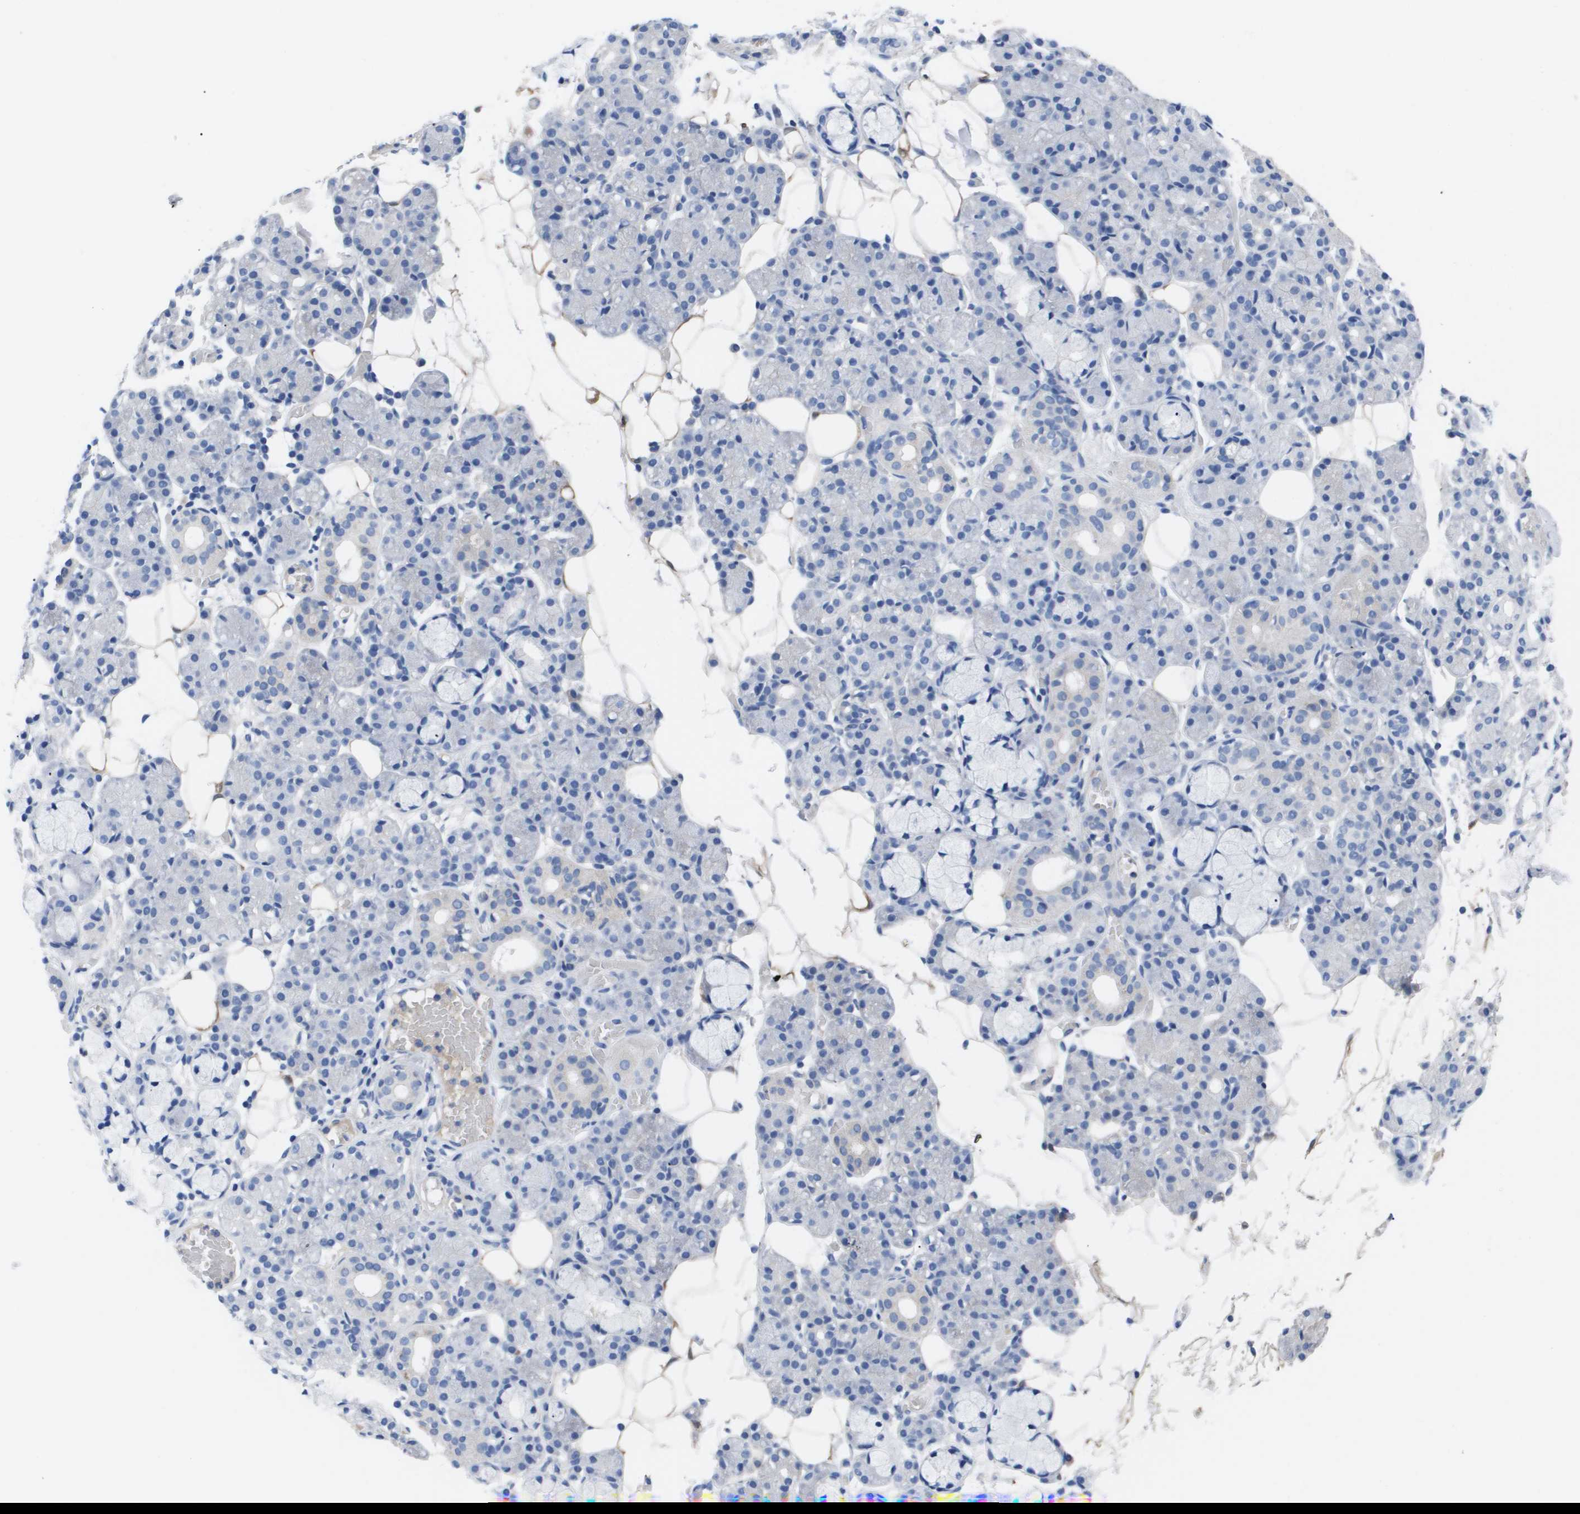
{"staining": {"intensity": "weak", "quantity": "<25%", "location": "cytoplasmic/membranous"}, "tissue": "salivary gland", "cell_type": "Glandular cells", "image_type": "normal", "snomed": [{"axis": "morphology", "description": "Normal tissue, NOS"}, {"axis": "topography", "description": "Salivary gland"}], "caption": "The micrograph displays no significant staining in glandular cells of salivary gland.", "gene": "SERPINA6", "patient": {"sex": "male", "age": 63}}